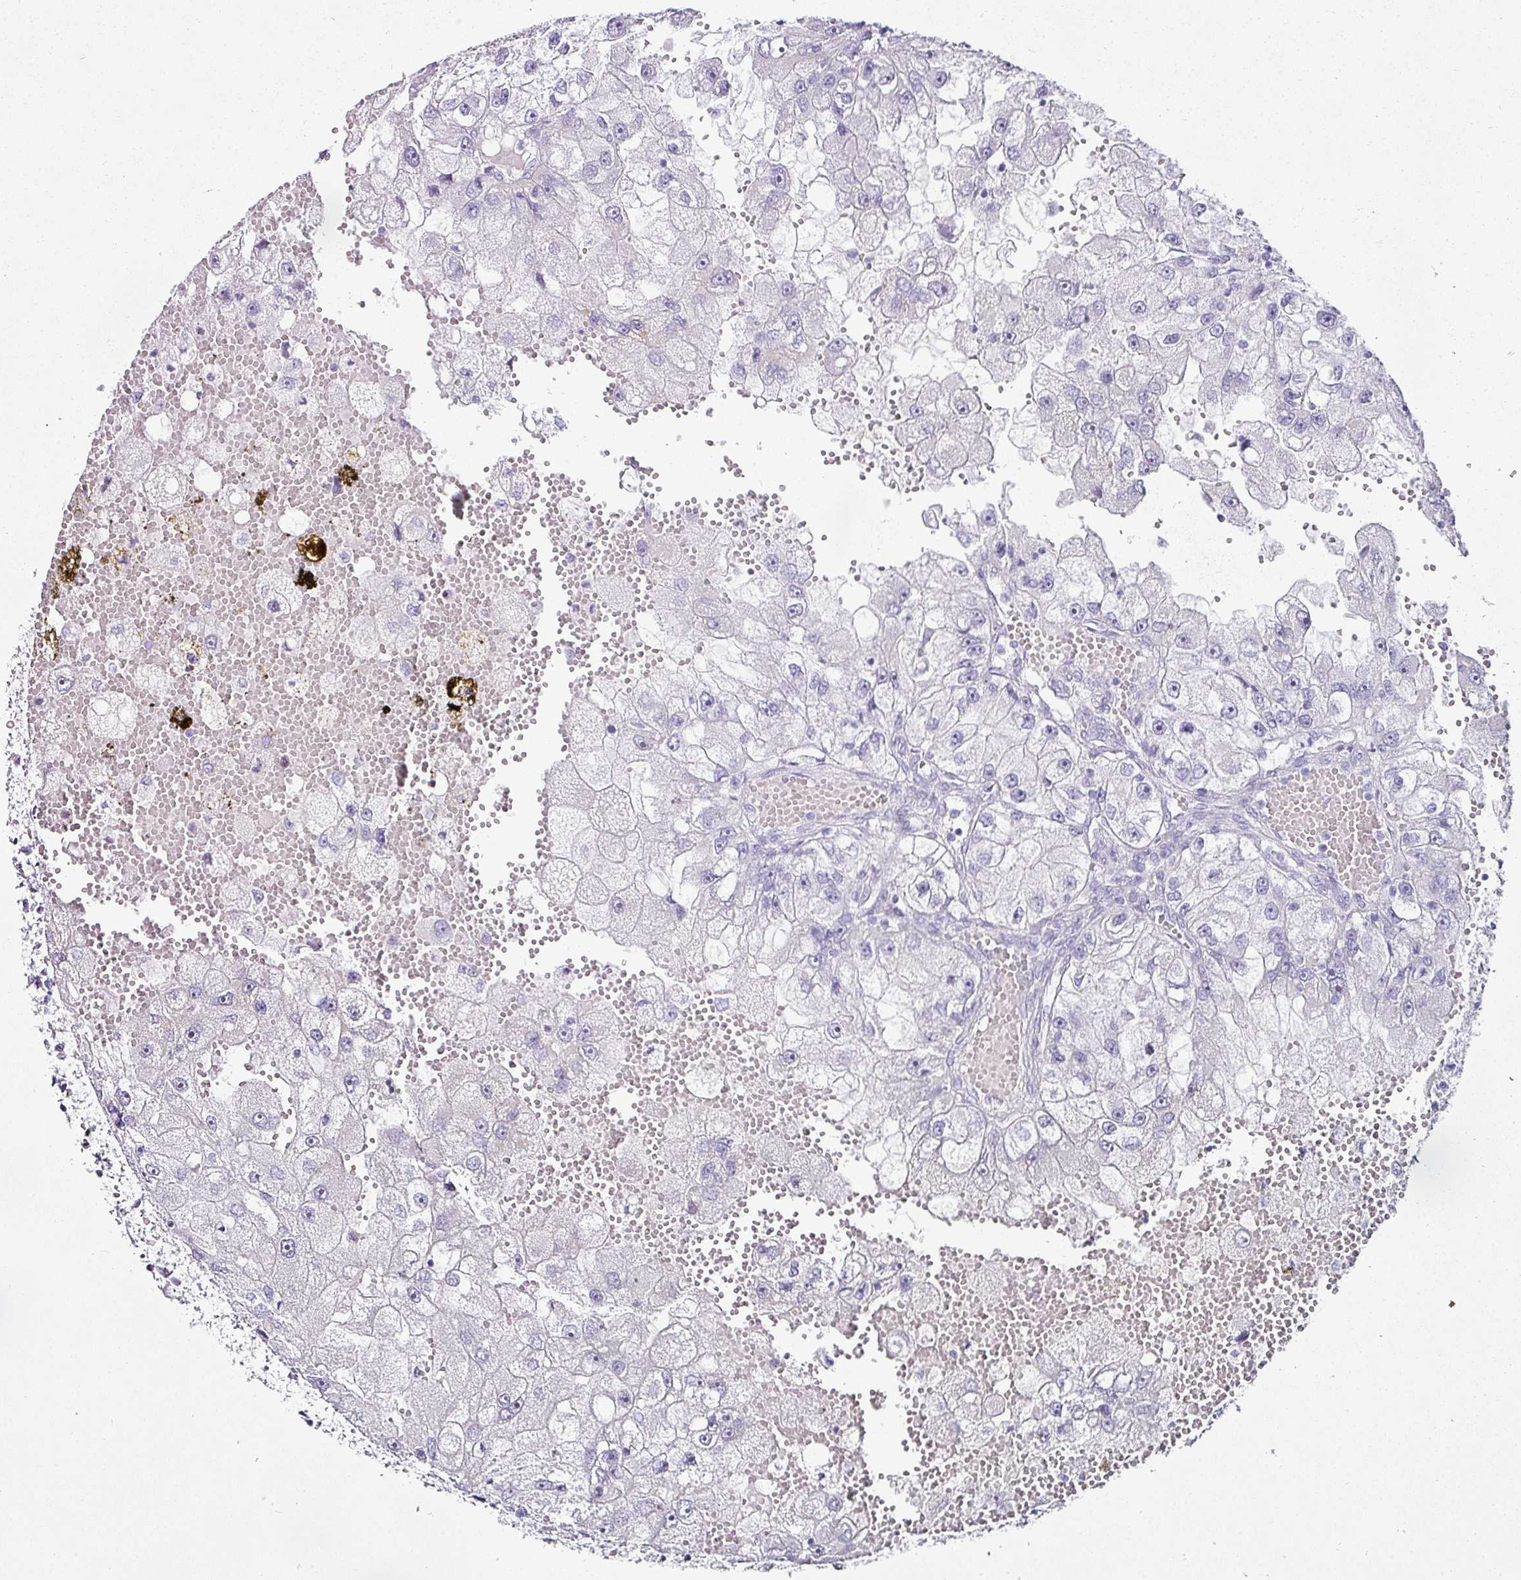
{"staining": {"intensity": "negative", "quantity": "none", "location": "none"}, "tissue": "renal cancer", "cell_type": "Tumor cells", "image_type": "cancer", "snomed": [{"axis": "morphology", "description": "Adenocarcinoma, NOS"}, {"axis": "topography", "description": "Kidney"}], "caption": "Immunohistochemistry (IHC) histopathology image of neoplastic tissue: human renal cancer (adenocarcinoma) stained with DAB reveals no significant protein positivity in tumor cells.", "gene": "TRA2A", "patient": {"sex": "male", "age": 63}}